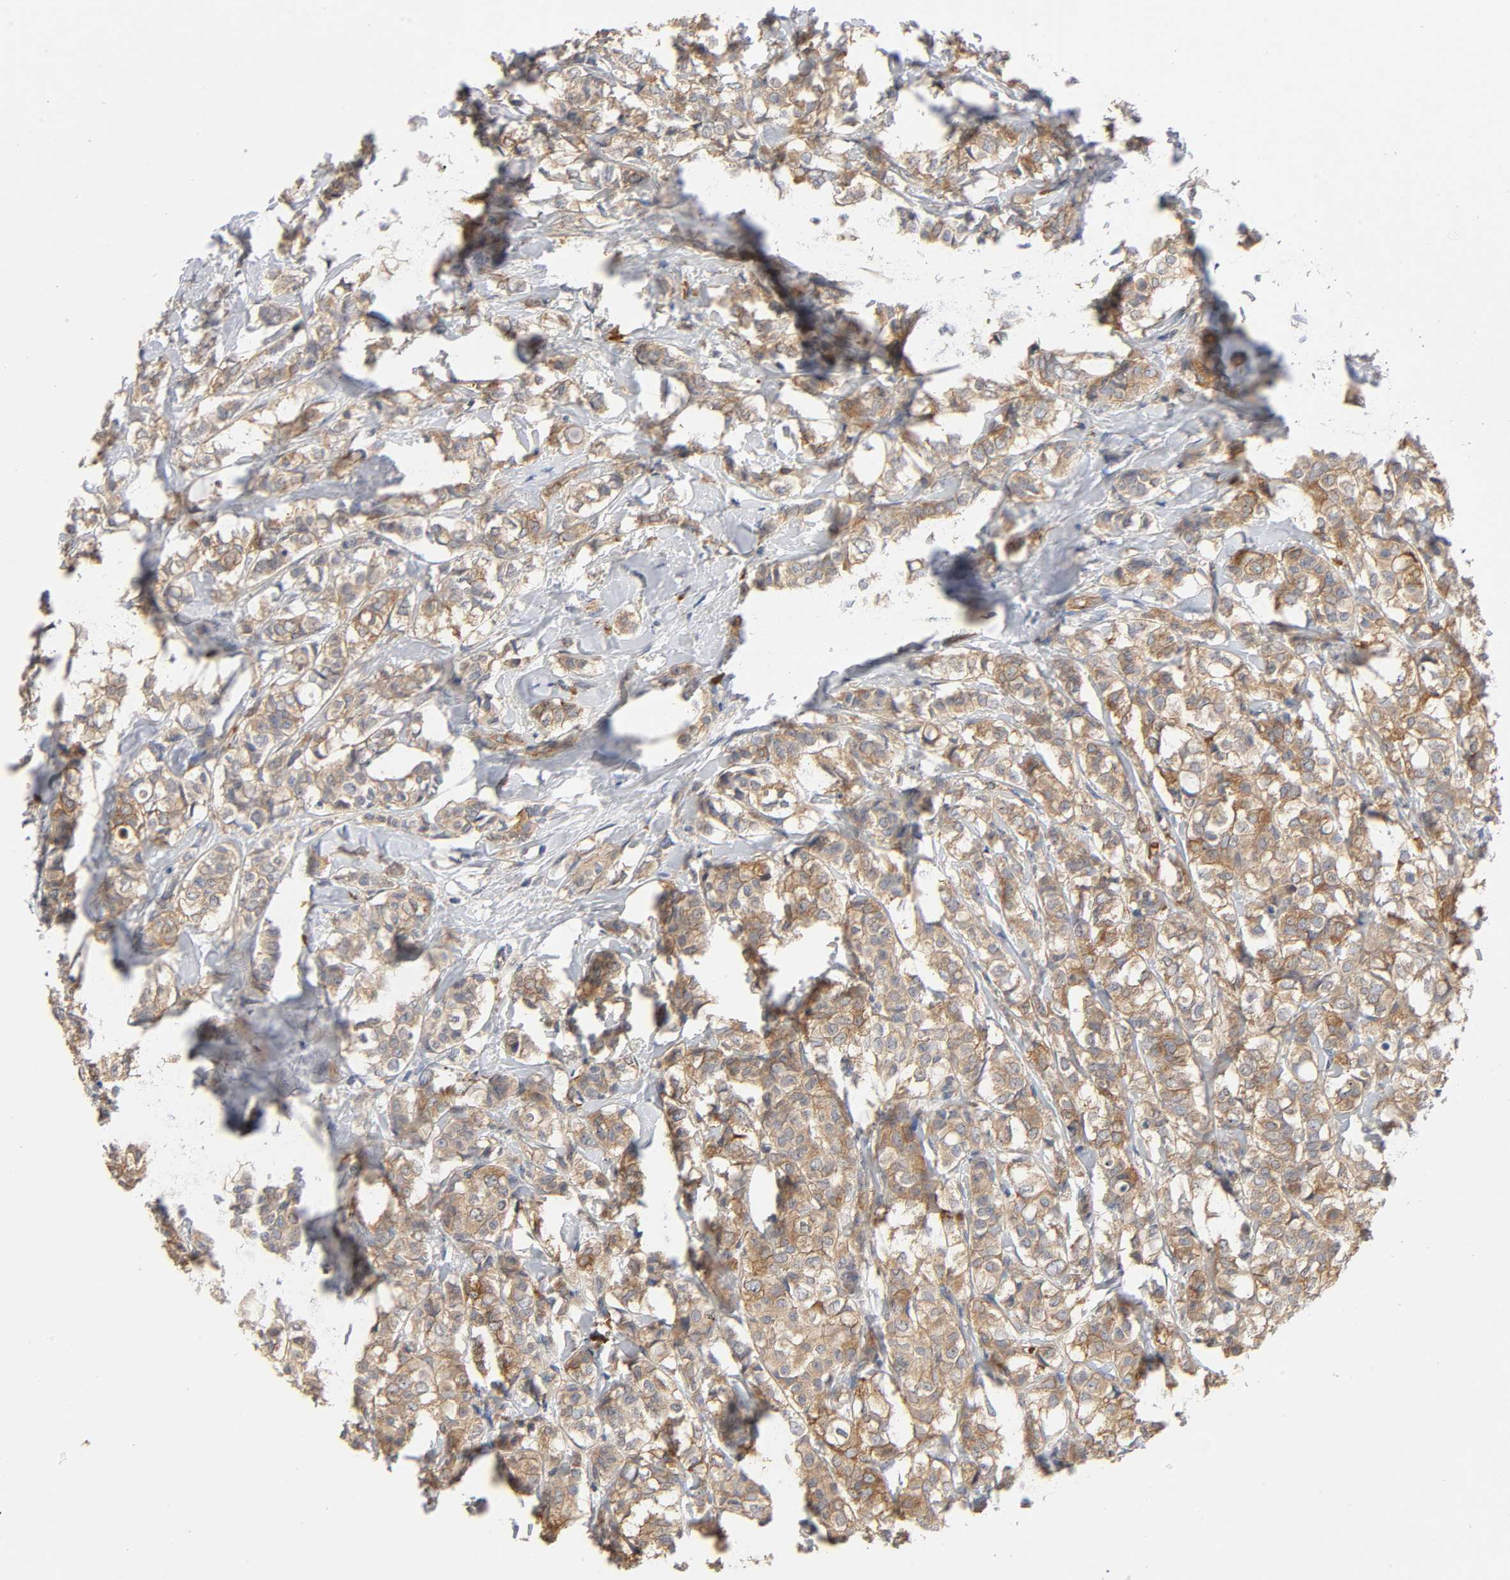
{"staining": {"intensity": "moderate", "quantity": ">75%", "location": "cytoplasmic/membranous"}, "tissue": "breast cancer", "cell_type": "Tumor cells", "image_type": "cancer", "snomed": [{"axis": "morphology", "description": "Lobular carcinoma"}, {"axis": "topography", "description": "Breast"}], "caption": "Tumor cells reveal medium levels of moderate cytoplasmic/membranous positivity in about >75% of cells in human breast cancer (lobular carcinoma).", "gene": "SCHIP1", "patient": {"sex": "female", "age": 60}}